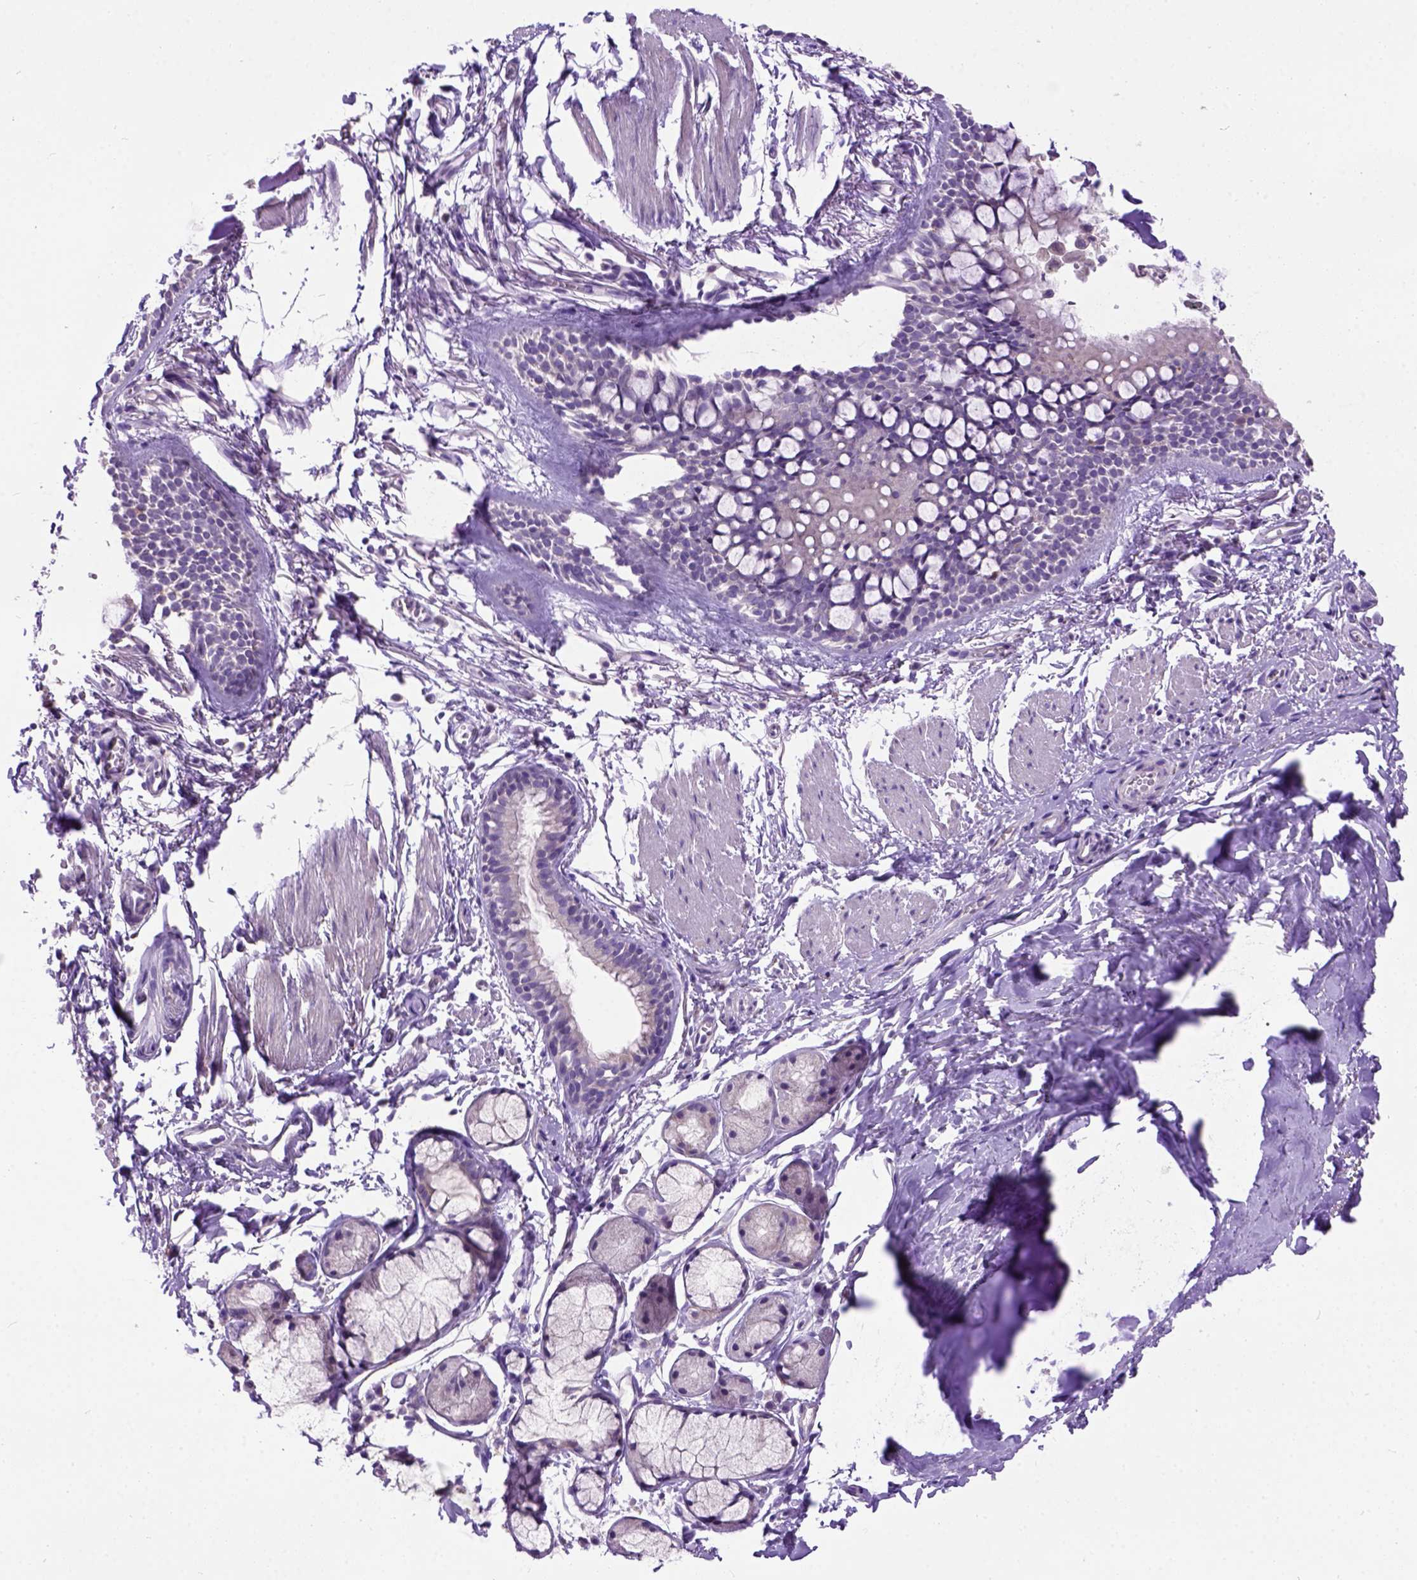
{"staining": {"intensity": "negative", "quantity": "none", "location": "none"}, "tissue": "bronchus", "cell_type": "Respiratory epithelial cells", "image_type": "normal", "snomed": [{"axis": "morphology", "description": "Normal tissue, NOS"}, {"axis": "topography", "description": "Bronchus"}], "caption": "A high-resolution photomicrograph shows immunohistochemistry (IHC) staining of unremarkable bronchus, which exhibits no significant positivity in respiratory epithelial cells.", "gene": "MAPT", "patient": {"sex": "female", "age": 59}}